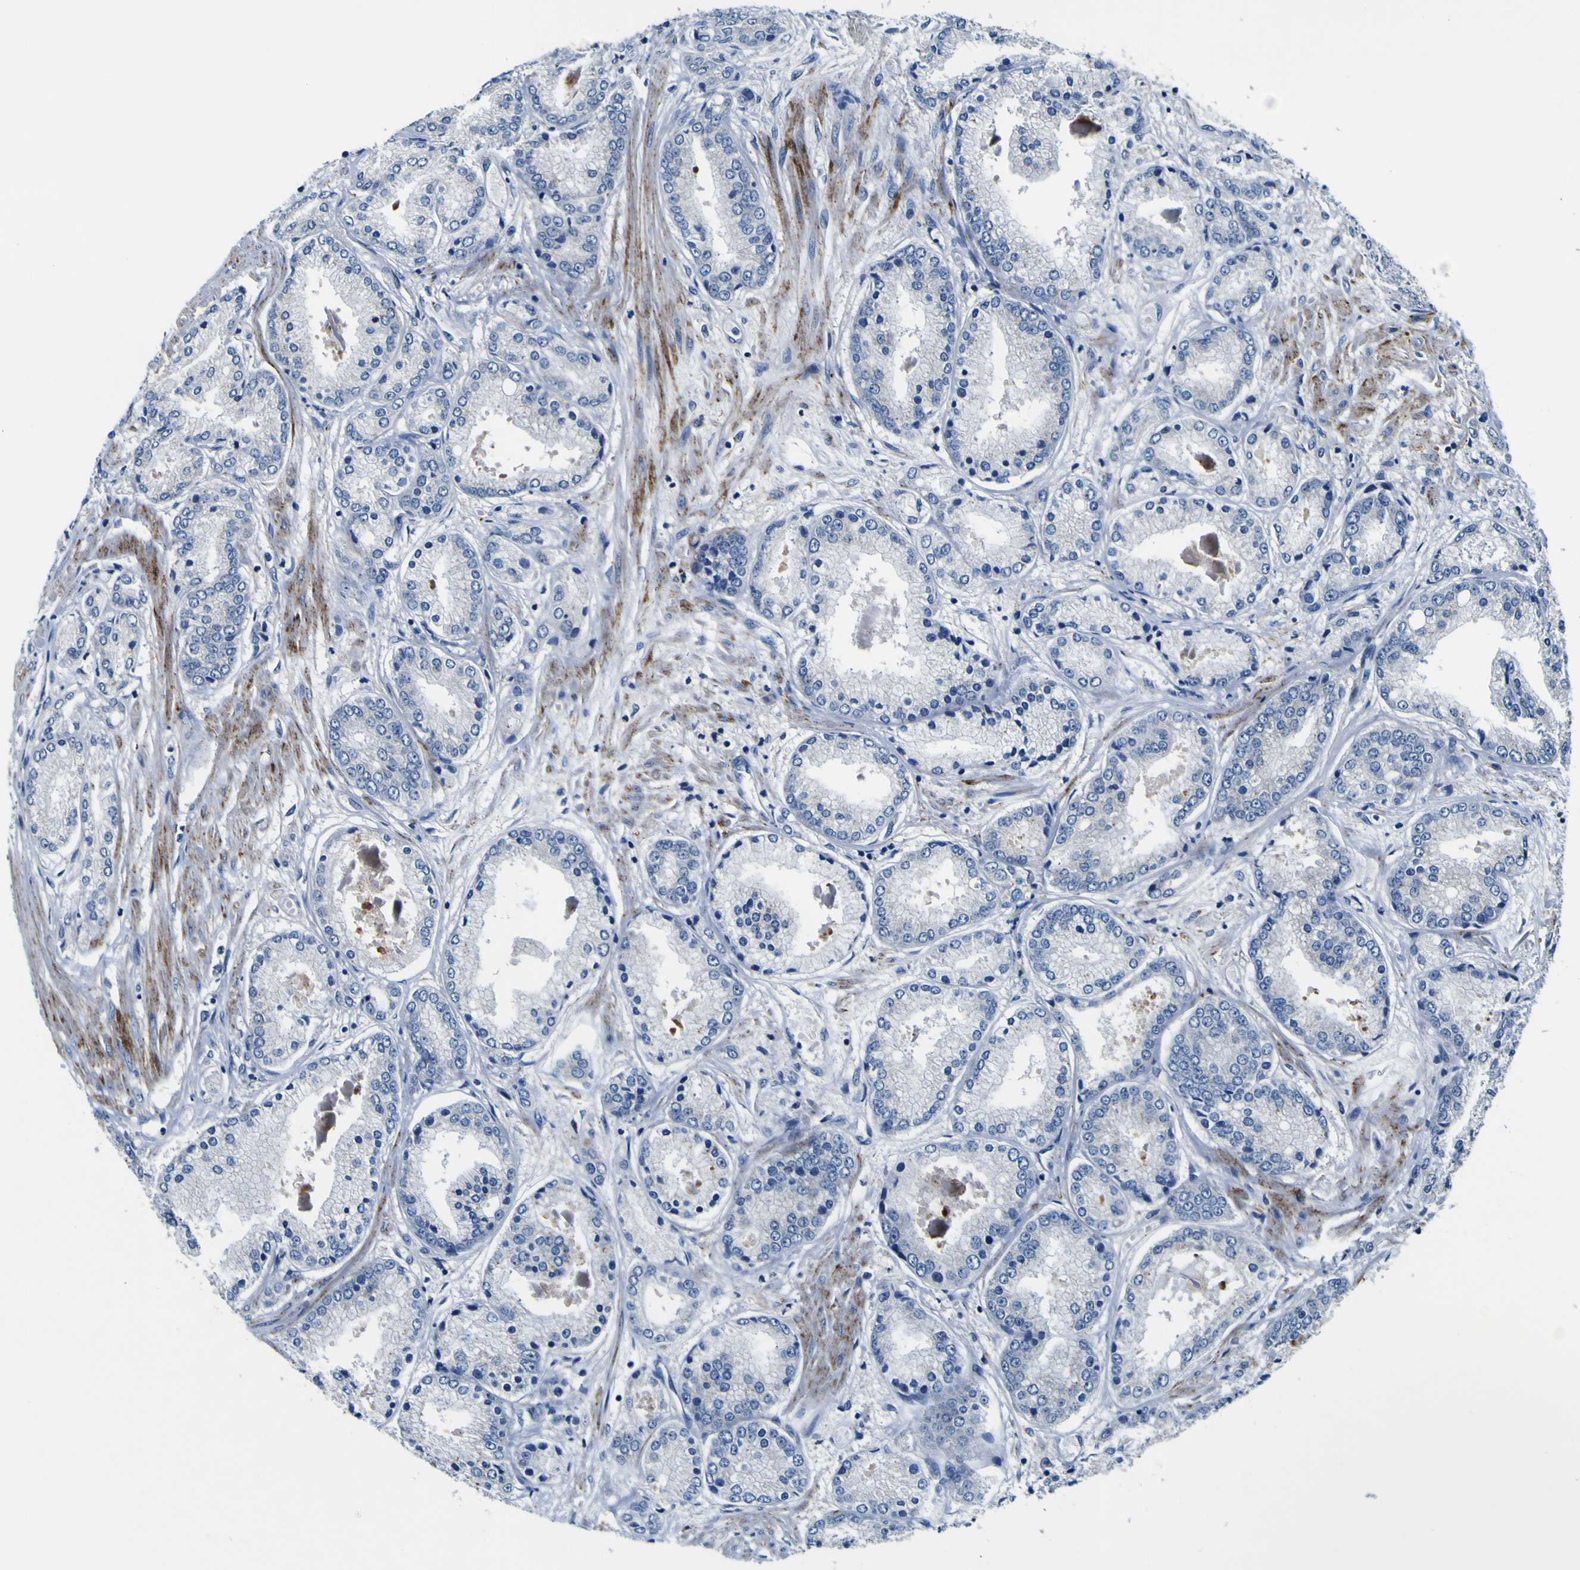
{"staining": {"intensity": "moderate", "quantity": "<25%", "location": "cytoplasmic/membranous"}, "tissue": "prostate cancer", "cell_type": "Tumor cells", "image_type": "cancer", "snomed": [{"axis": "morphology", "description": "Adenocarcinoma, High grade"}, {"axis": "topography", "description": "Prostate"}], "caption": "About <25% of tumor cells in human high-grade adenocarcinoma (prostate) exhibit moderate cytoplasmic/membranous protein expression as visualized by brown immunohistochemical staining.", "gene": "AGAP3", "patient": {"sex": "male", "age": 59}}